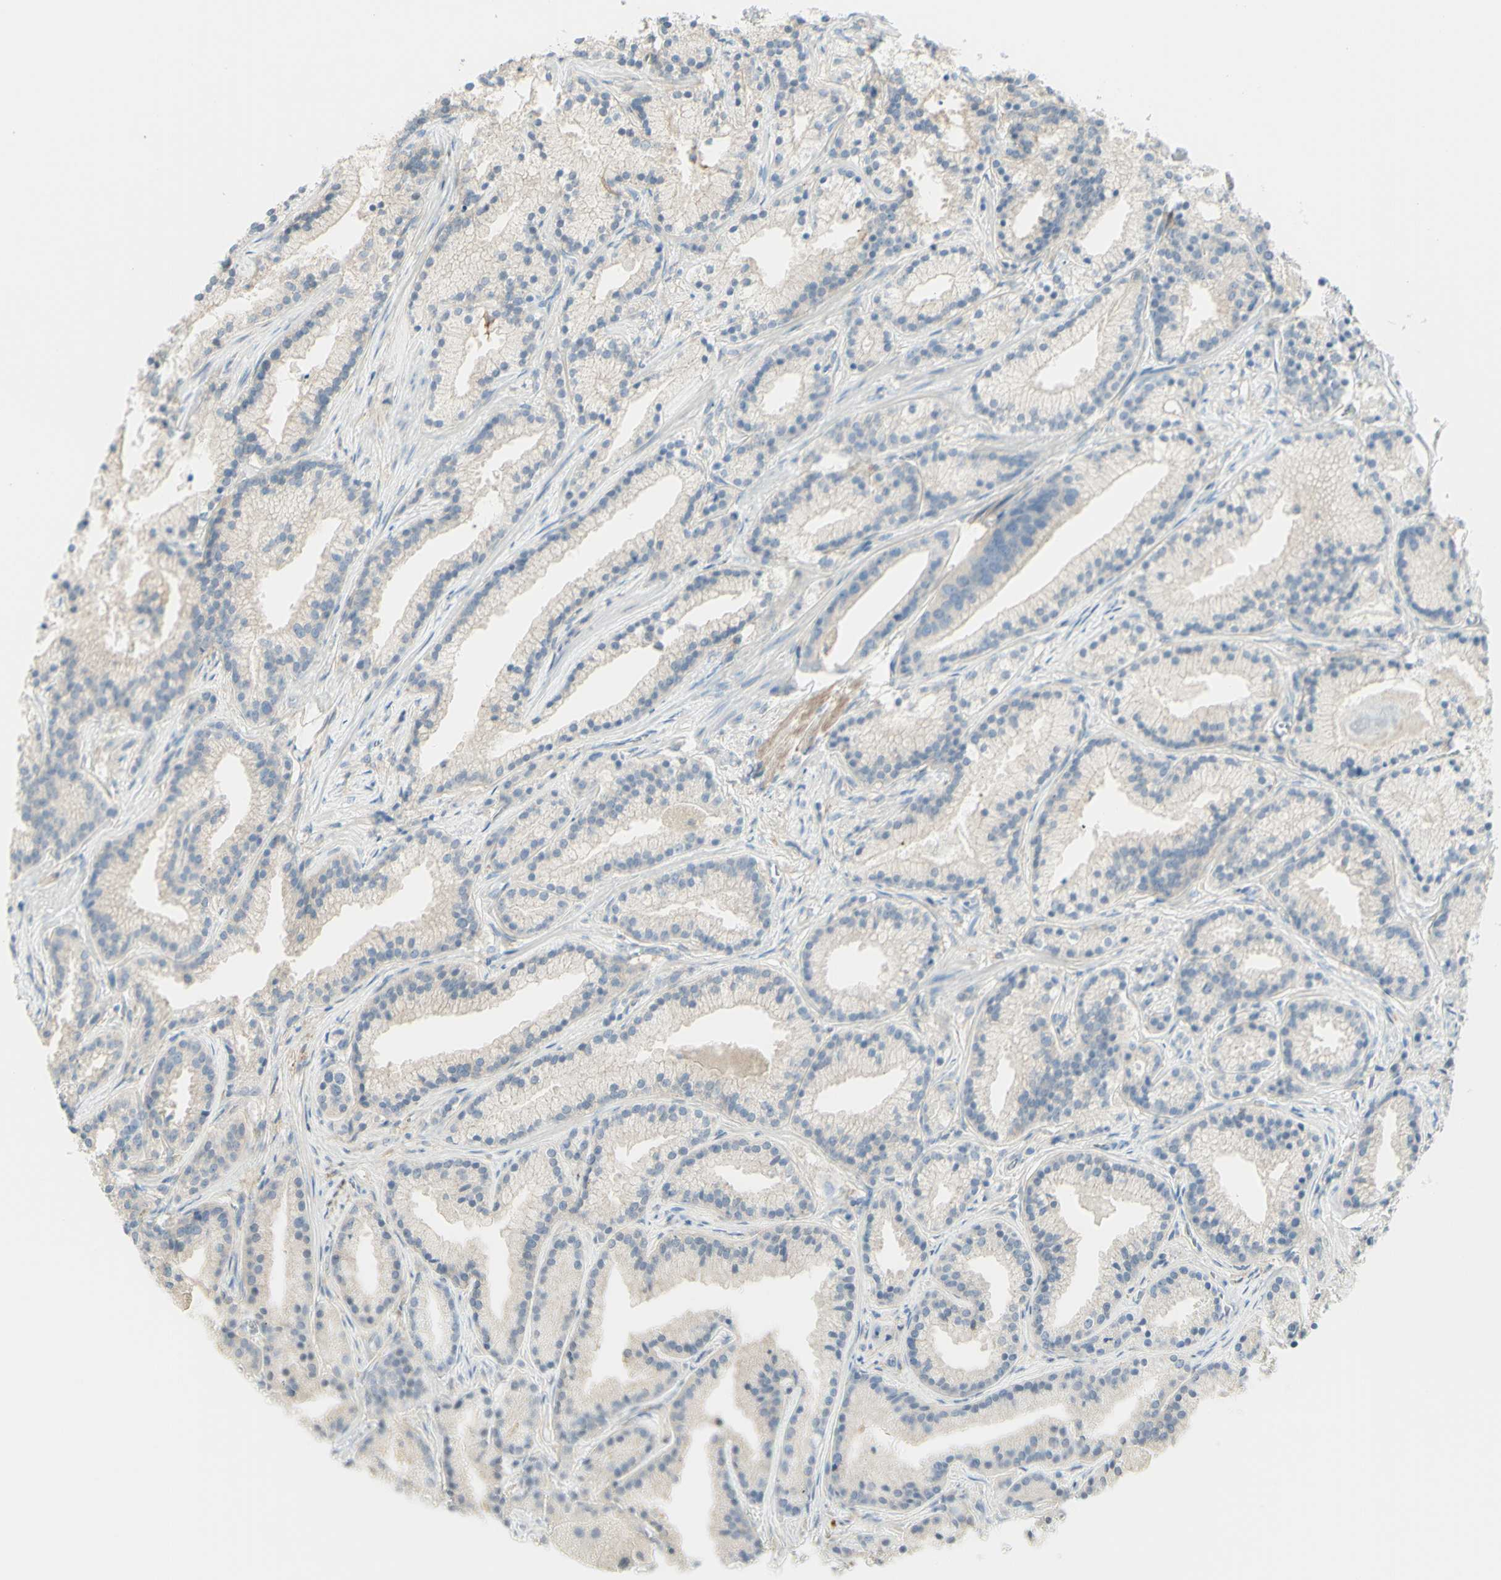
{"staining": {"intensity": "weak", "quantity": "25%-75%", "location": "cytoplasmic/membranous"}, "tissue": "prostate cancer", "cell_type": "Tumor cells", "image_type": "cancer", "snomed": [{"axis": "morphology", "description": "Adenocarcinoma, Low grade"}, {"axis": "topography", "description": "Prostate"}], "caption": "DAB immunohistochemical staining of human prostate cancer shows weak cytoplasmic/membranous protein staining in about 25%-75% of tumor cells.", "gene": "MTM1", "patient": {"sex": "male", "age": 59}}